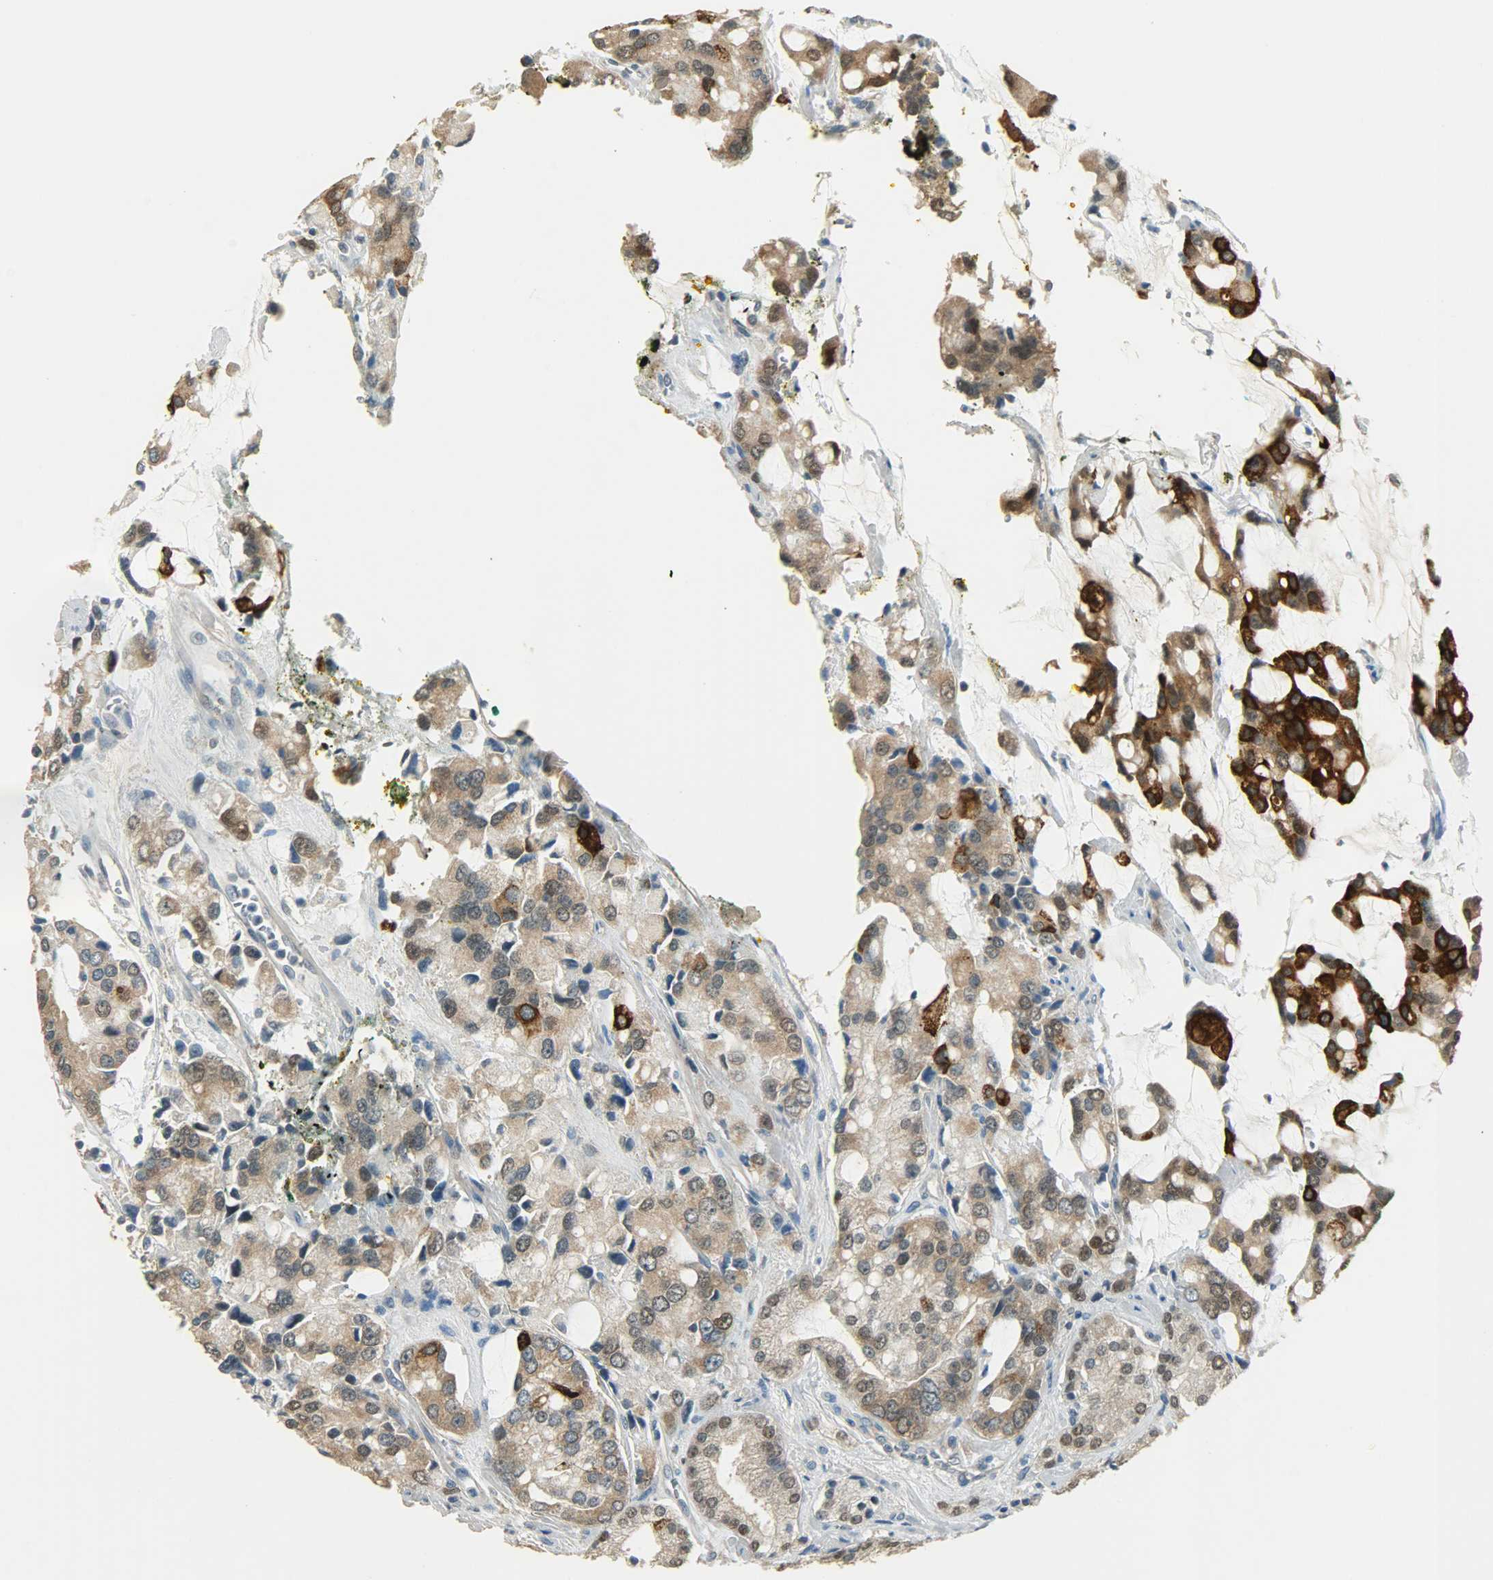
{"staining": {"intensity": "strong", "quantity": "25%-75%", "location": "cytoplasmic/membranous"}, "tissue": "prostate cancer", "cell_type": "Tumor cells", "image_type": "cancer", "snomed": [{"axis": "morphology", "description": "Adenocarcinoma, High grade"}, {"axis": "topography", "description": "Prostate"}], "caption": "Prostate cancer stained with a brown dye displays strong cytoplasmic/membranous positive expression in approximately 25%-75% of tumor cells.", "gene": "PRMT5", "patient": {"sex": "male", "age": 67}}